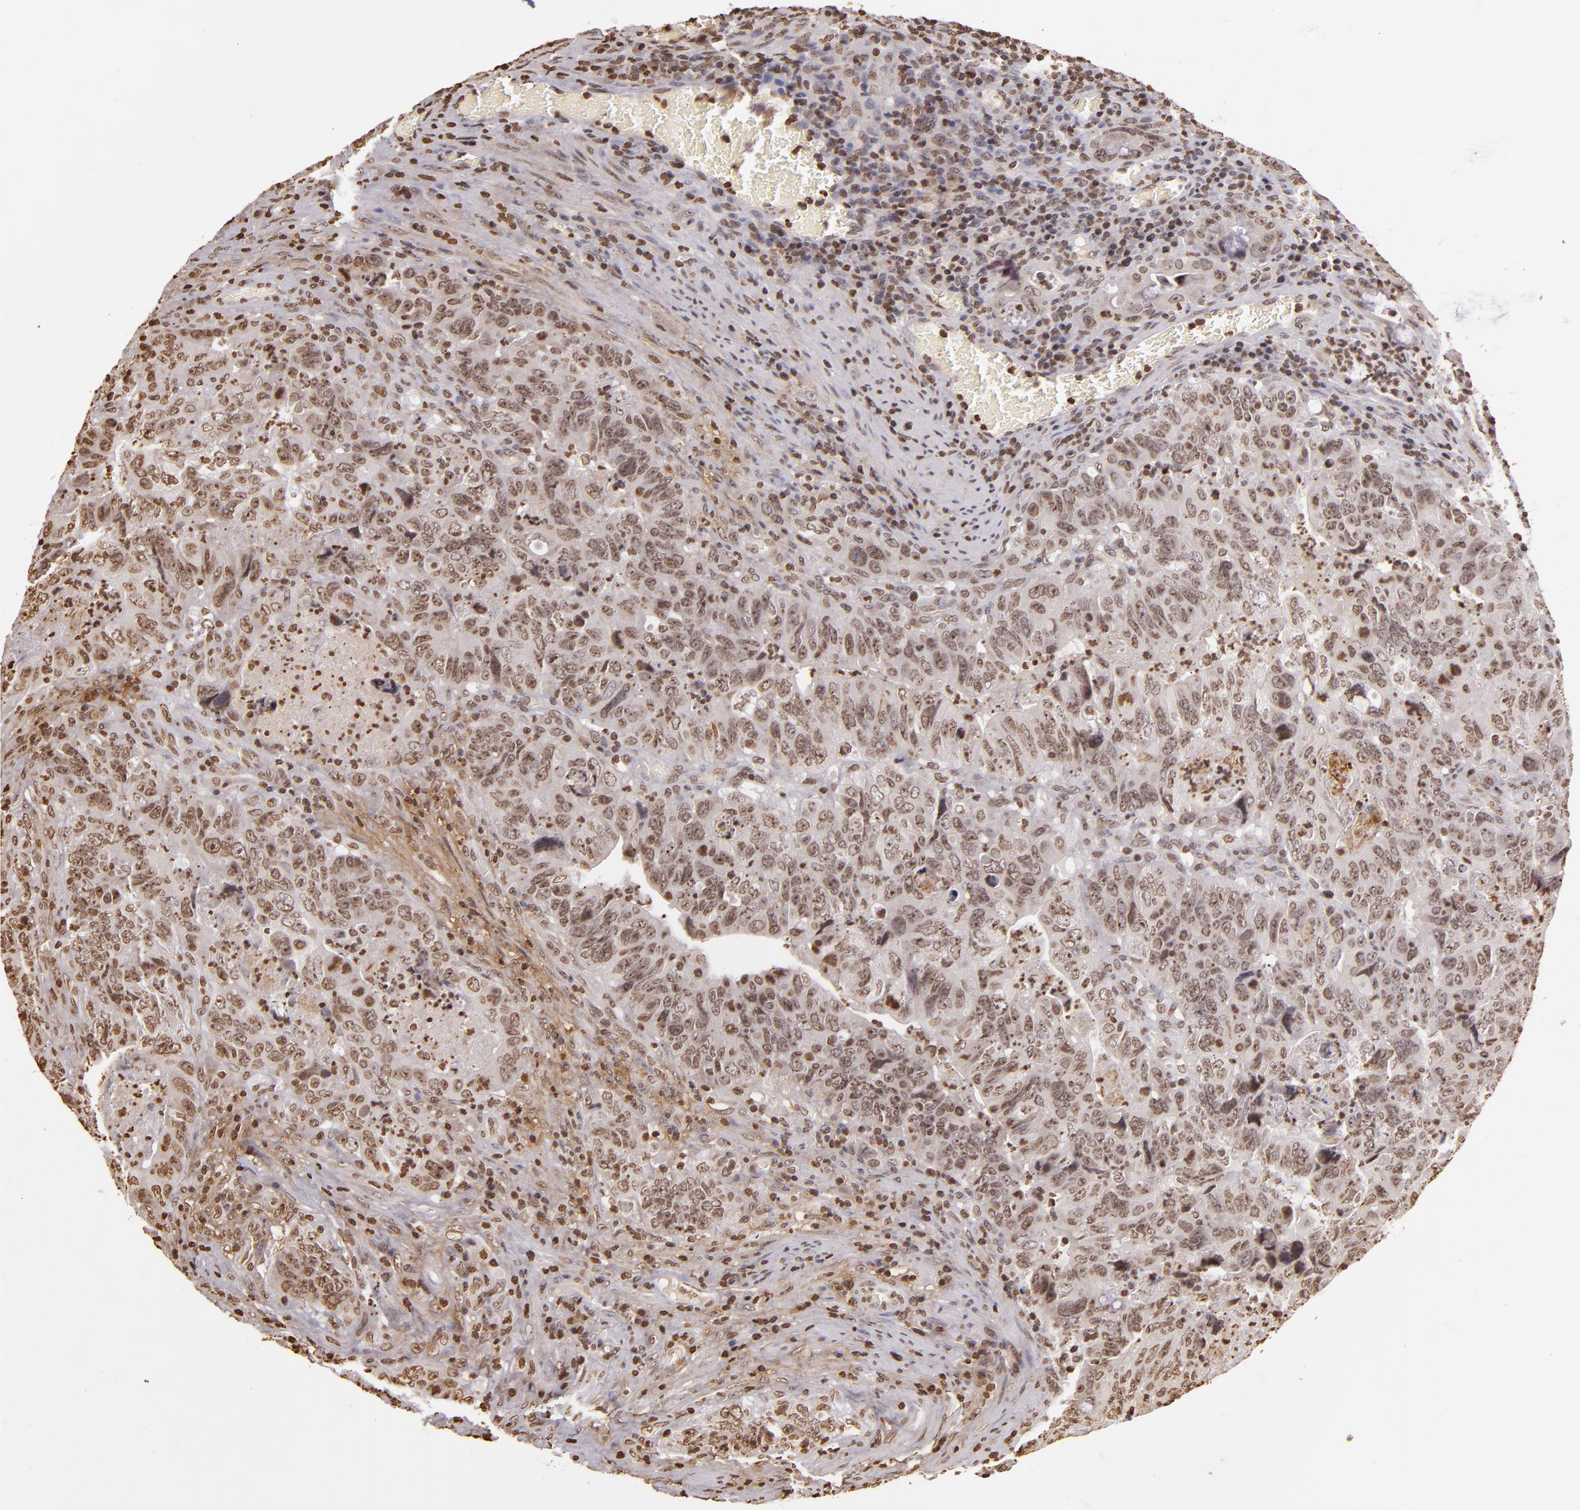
{"staining": {"intensity": "moderate", "quantity": ">75%", "location": "nuclear"}, "tissue": "colorectal cancer", "cell_type": "Tumor cells", "image_type": "cancer", "snomed": [{"axis": "morphology", "description": "Adenocarcinoma, NOS"}, {"axis": "topography", "description": "Rectum"}], "caption": "Protein analysis of adenocarcinoma (colorectal) tissue reveals moderate nuclear positivity in approximately >75% of tumor cells.", "gene": "THRB", "patient": {"sex": "female", "age": 82}}